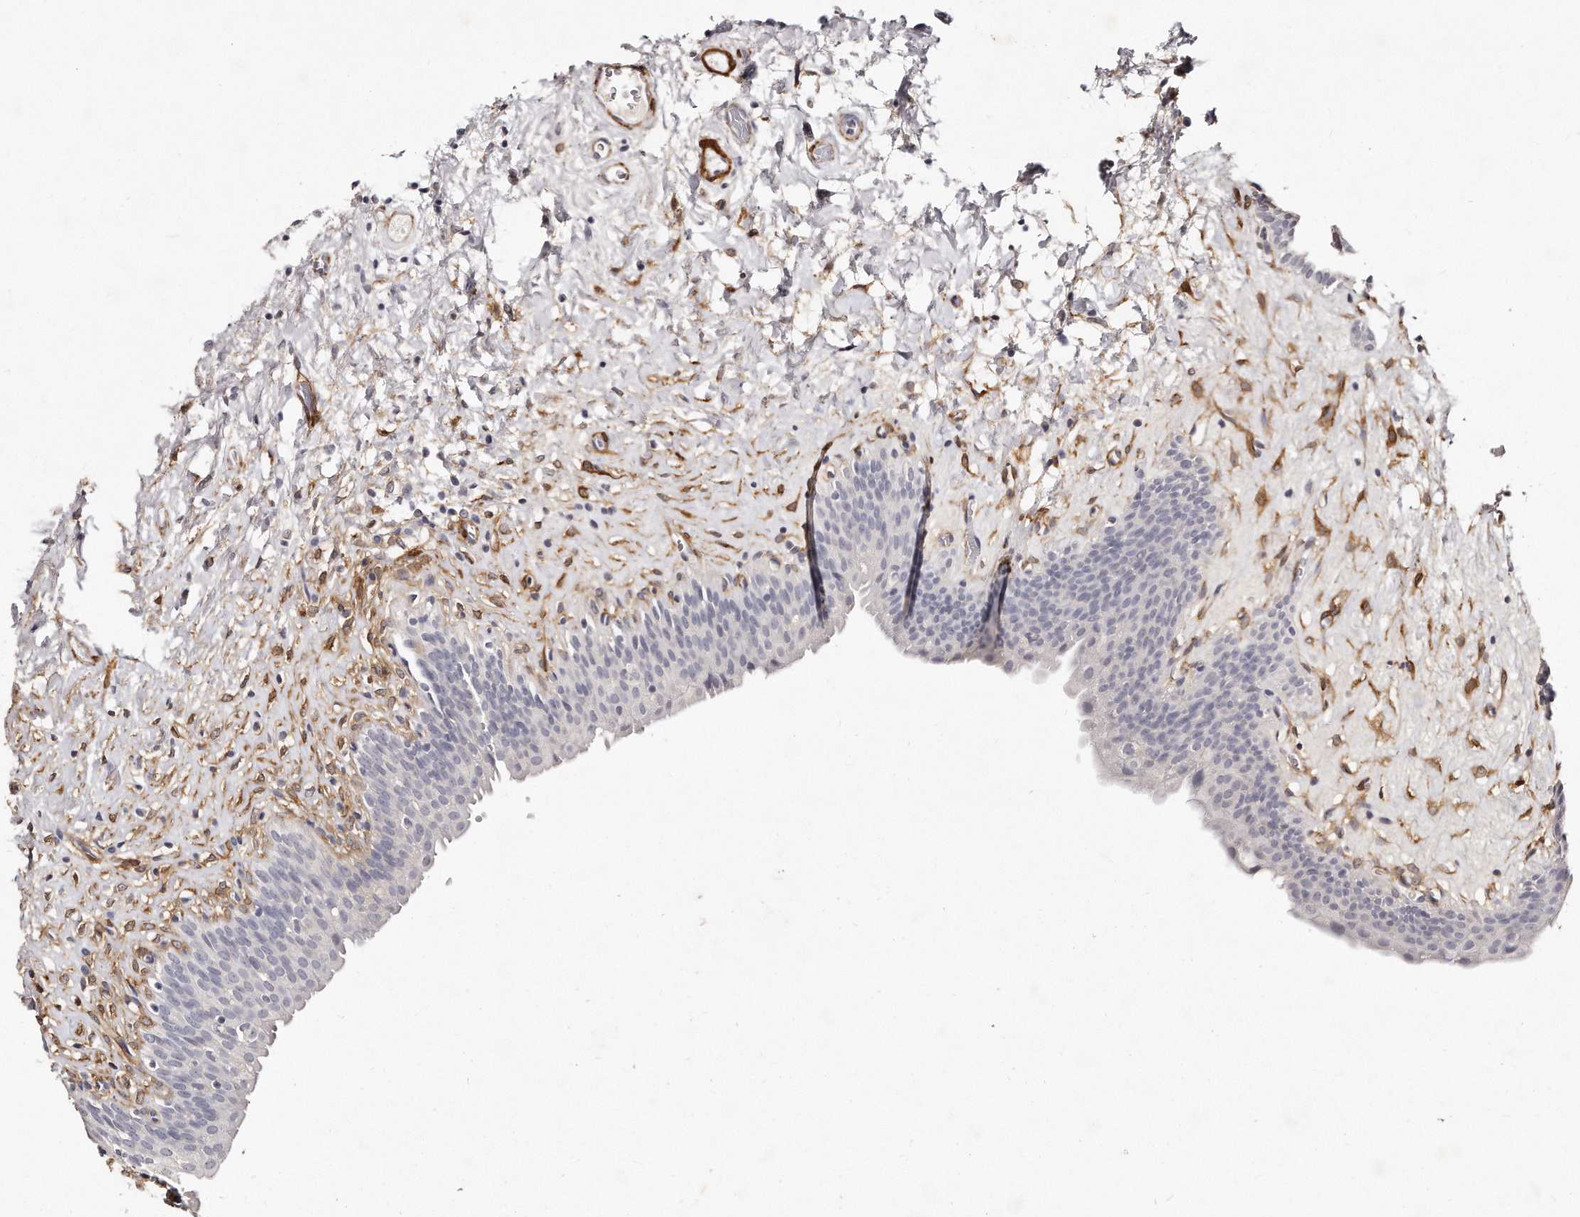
{"staining": {"intensity": "negative", "quantity": "none", "location": "none"}, "tissue": "urinary bladder", "cell_type": "Urothelial cells", "image_type": "normal", "snomed": [{"axis": "morphology", "description": "Normal tissue, NOS"}, {"axis": "topography", "description": "Urinary bladder"}], "caption": "Histopathology image shows no significant protein positivity in urothelial cells of unremarkable urinary bladder.", "gene": "LMOD1", "patient": {"sex": "male", "age": 83}}